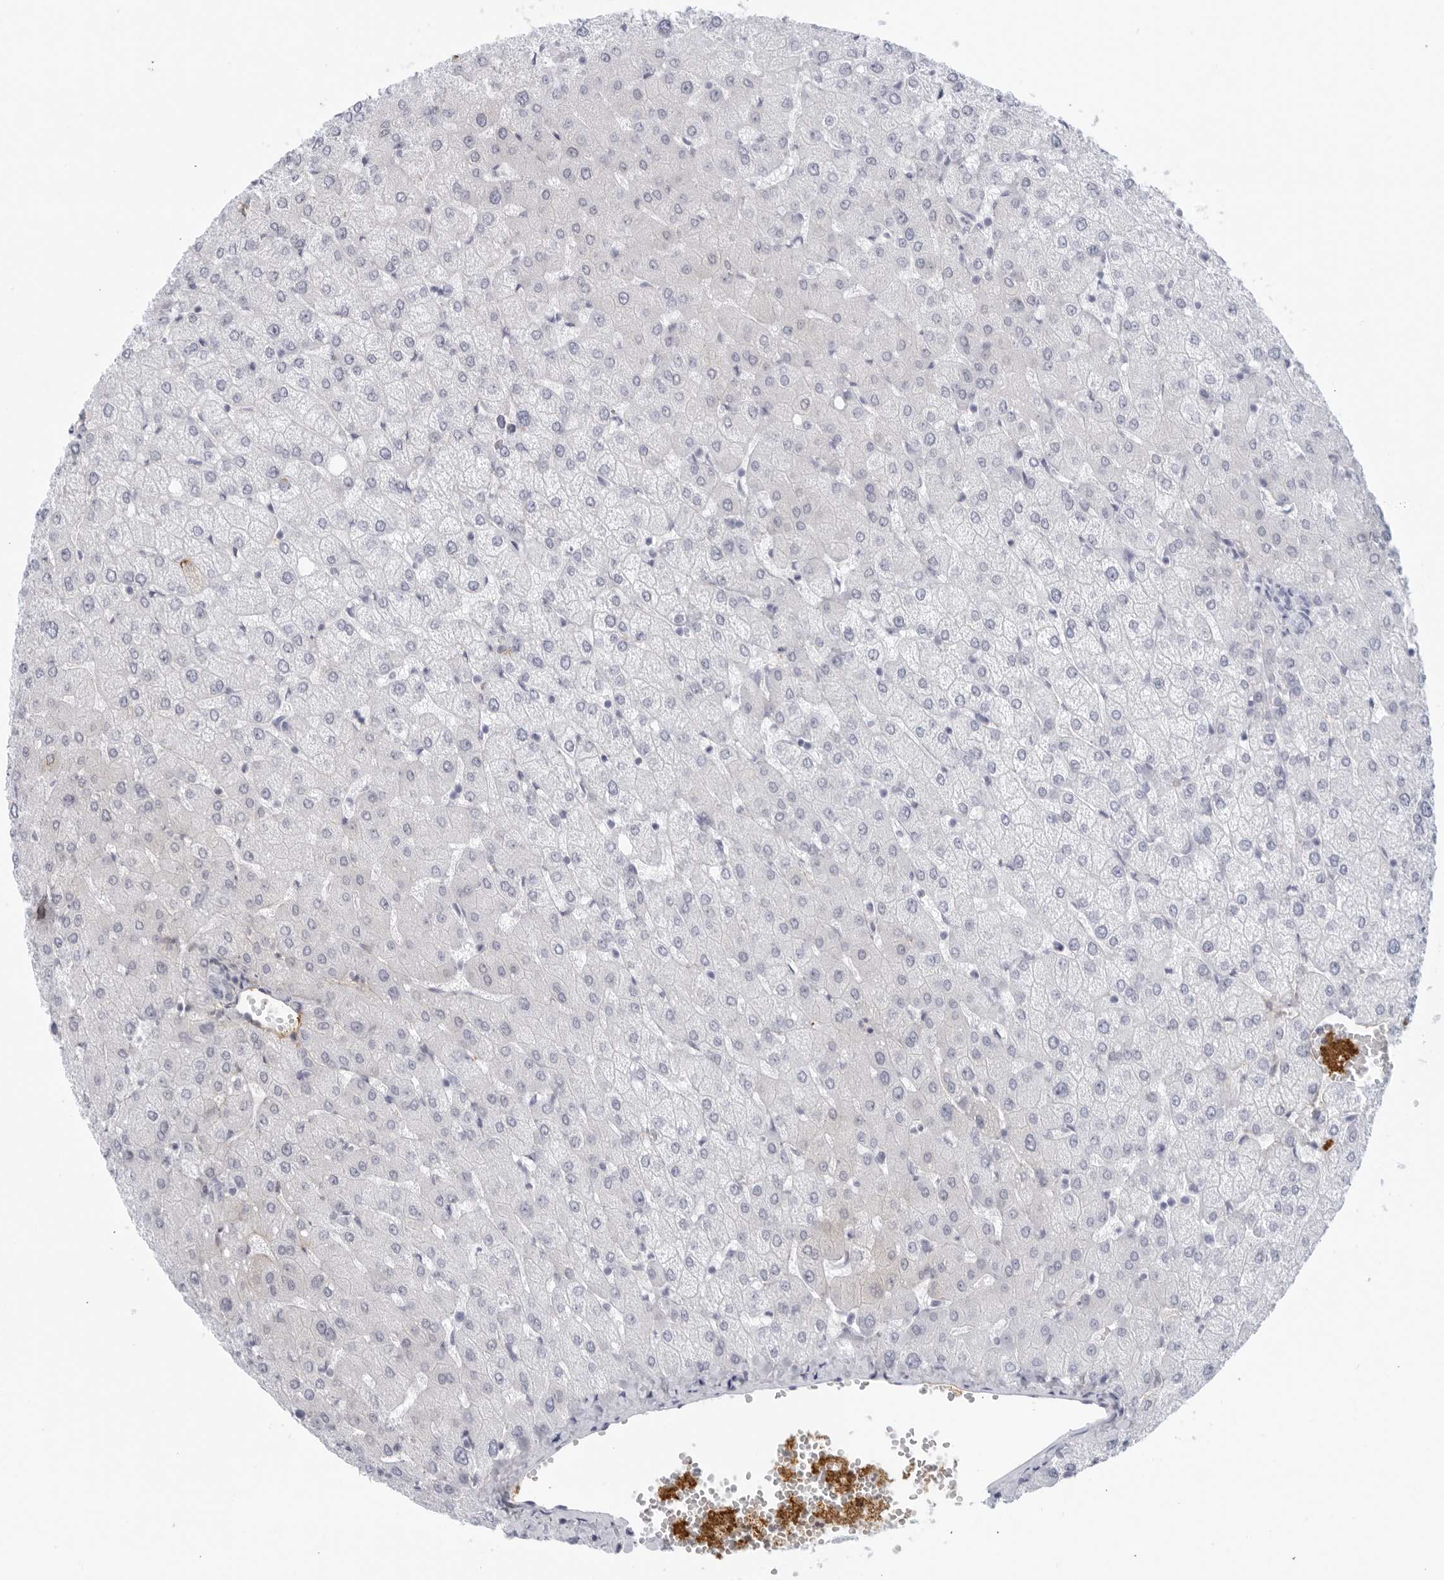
{"staining": {"intensity": "negative", "quantity": "none", "location": "none"}, "tissue": "liver", "cell_type": "Cholangiocytes", "image_type": "normal", "snomed": [{"axis": "morphology", "description": "Normal tissue, NOS"}, {"axis": "topography", "description": "Liver"}], "caption": "Immunohistochemistry photomicrograph of benign liver stained for a protein (brown), which shows no positivity in cholangiocytes. (DAB immunohistochemistry (IHC), high magnification).", "gene": "FGG", "patient": {"sex": "female", "age": 54}}